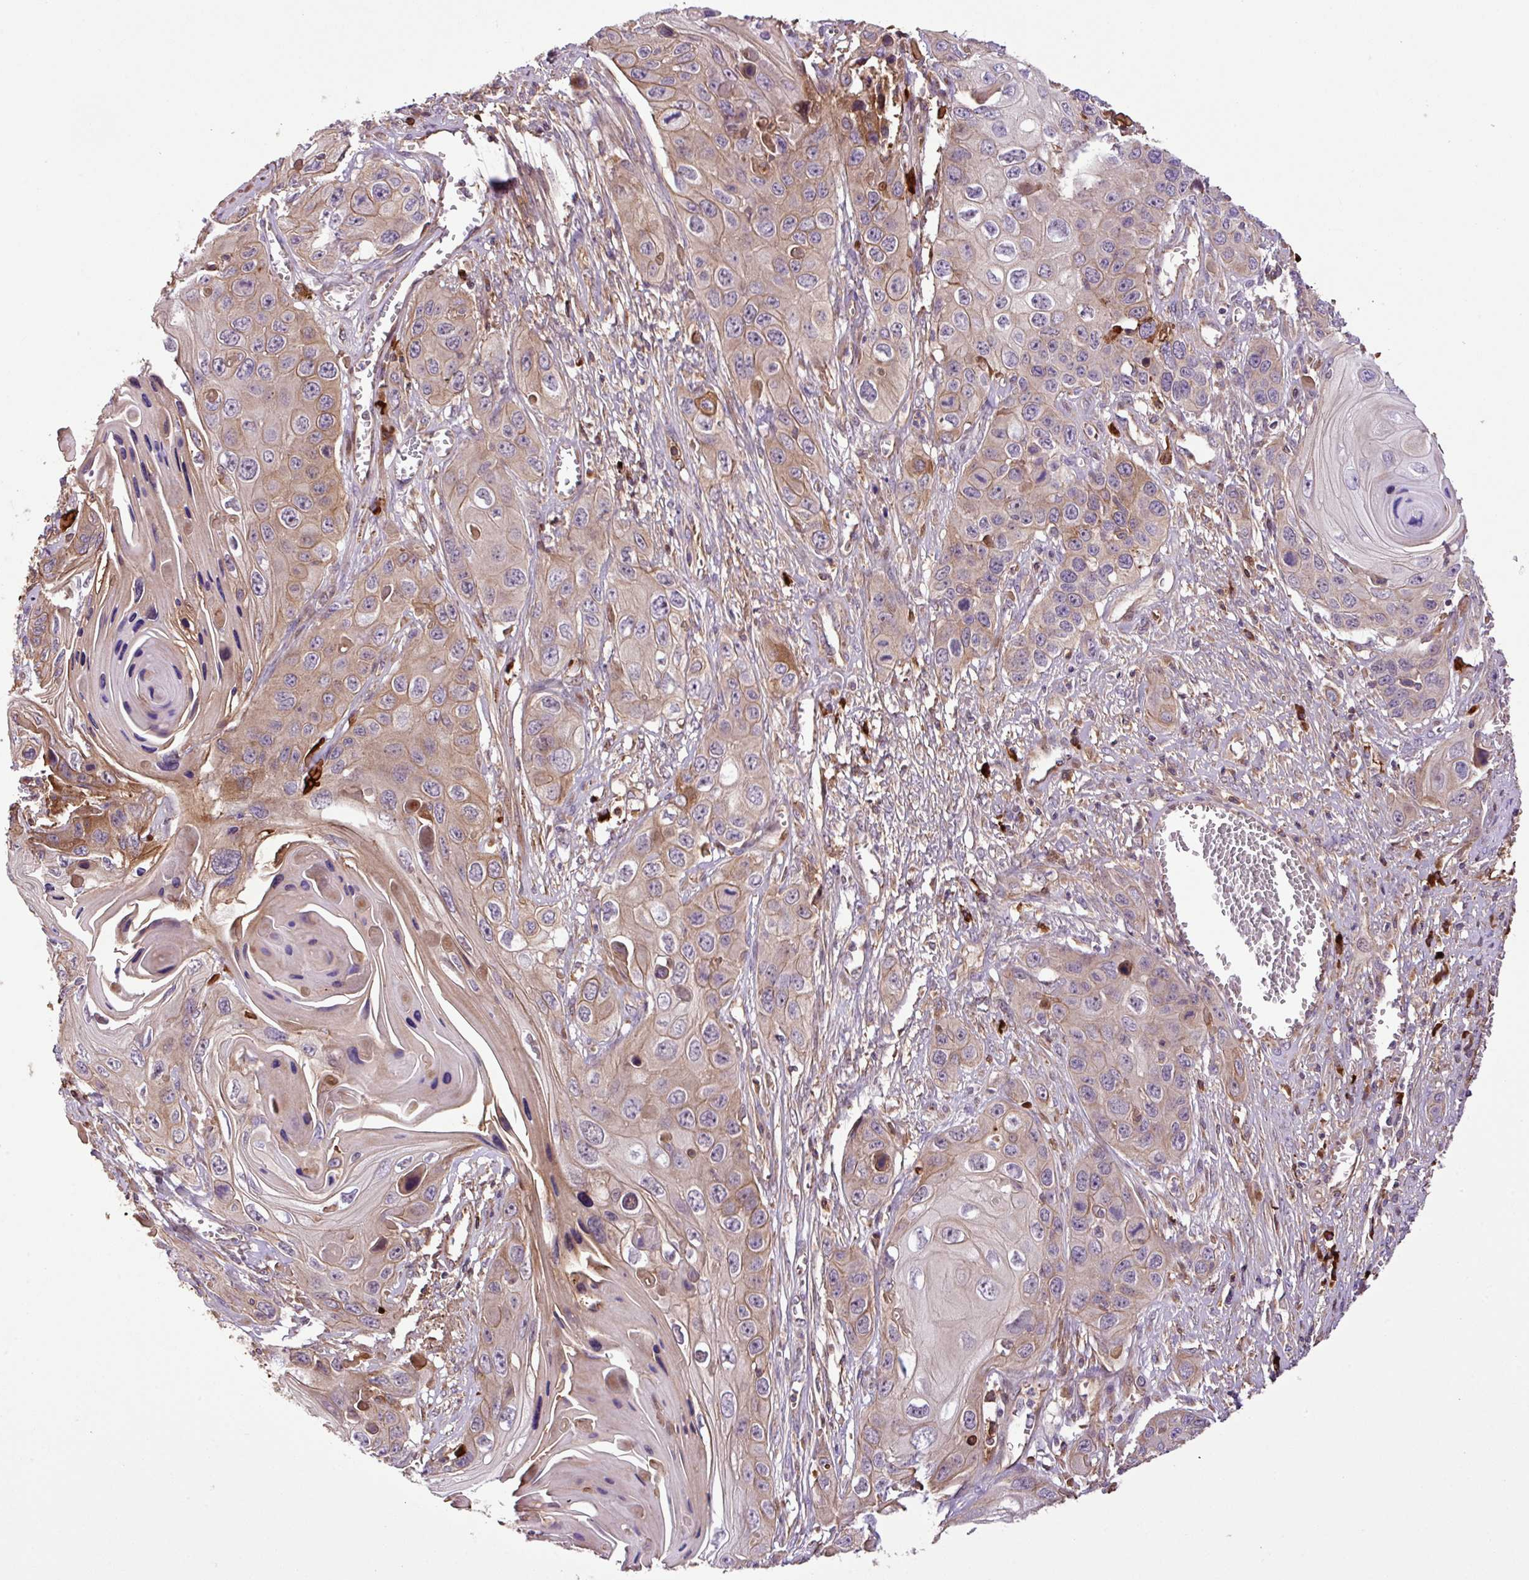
{"staining": {"intensity": "weak", "quantity": "25%-75%", "location": "cytoplasmic/membranous"}, "tissue": "skin cancer", "cell_type": "Tumor cells", "image_type": "cancer", "snomed": [{"axis": "morphology", "description": "Squamous cell carcinoma, NOS"}, {"axis": "topography", "description": "Skin"}], "caption": "Brown immunohistochemical staining in human skin squamous cell carcinoma demonstrates weak cytoplasmic/membranous positivity in approximately 25%-75% of tumor cells.", "gene": "ZNF266", "patient": {"sex": "male", "age": 55}}